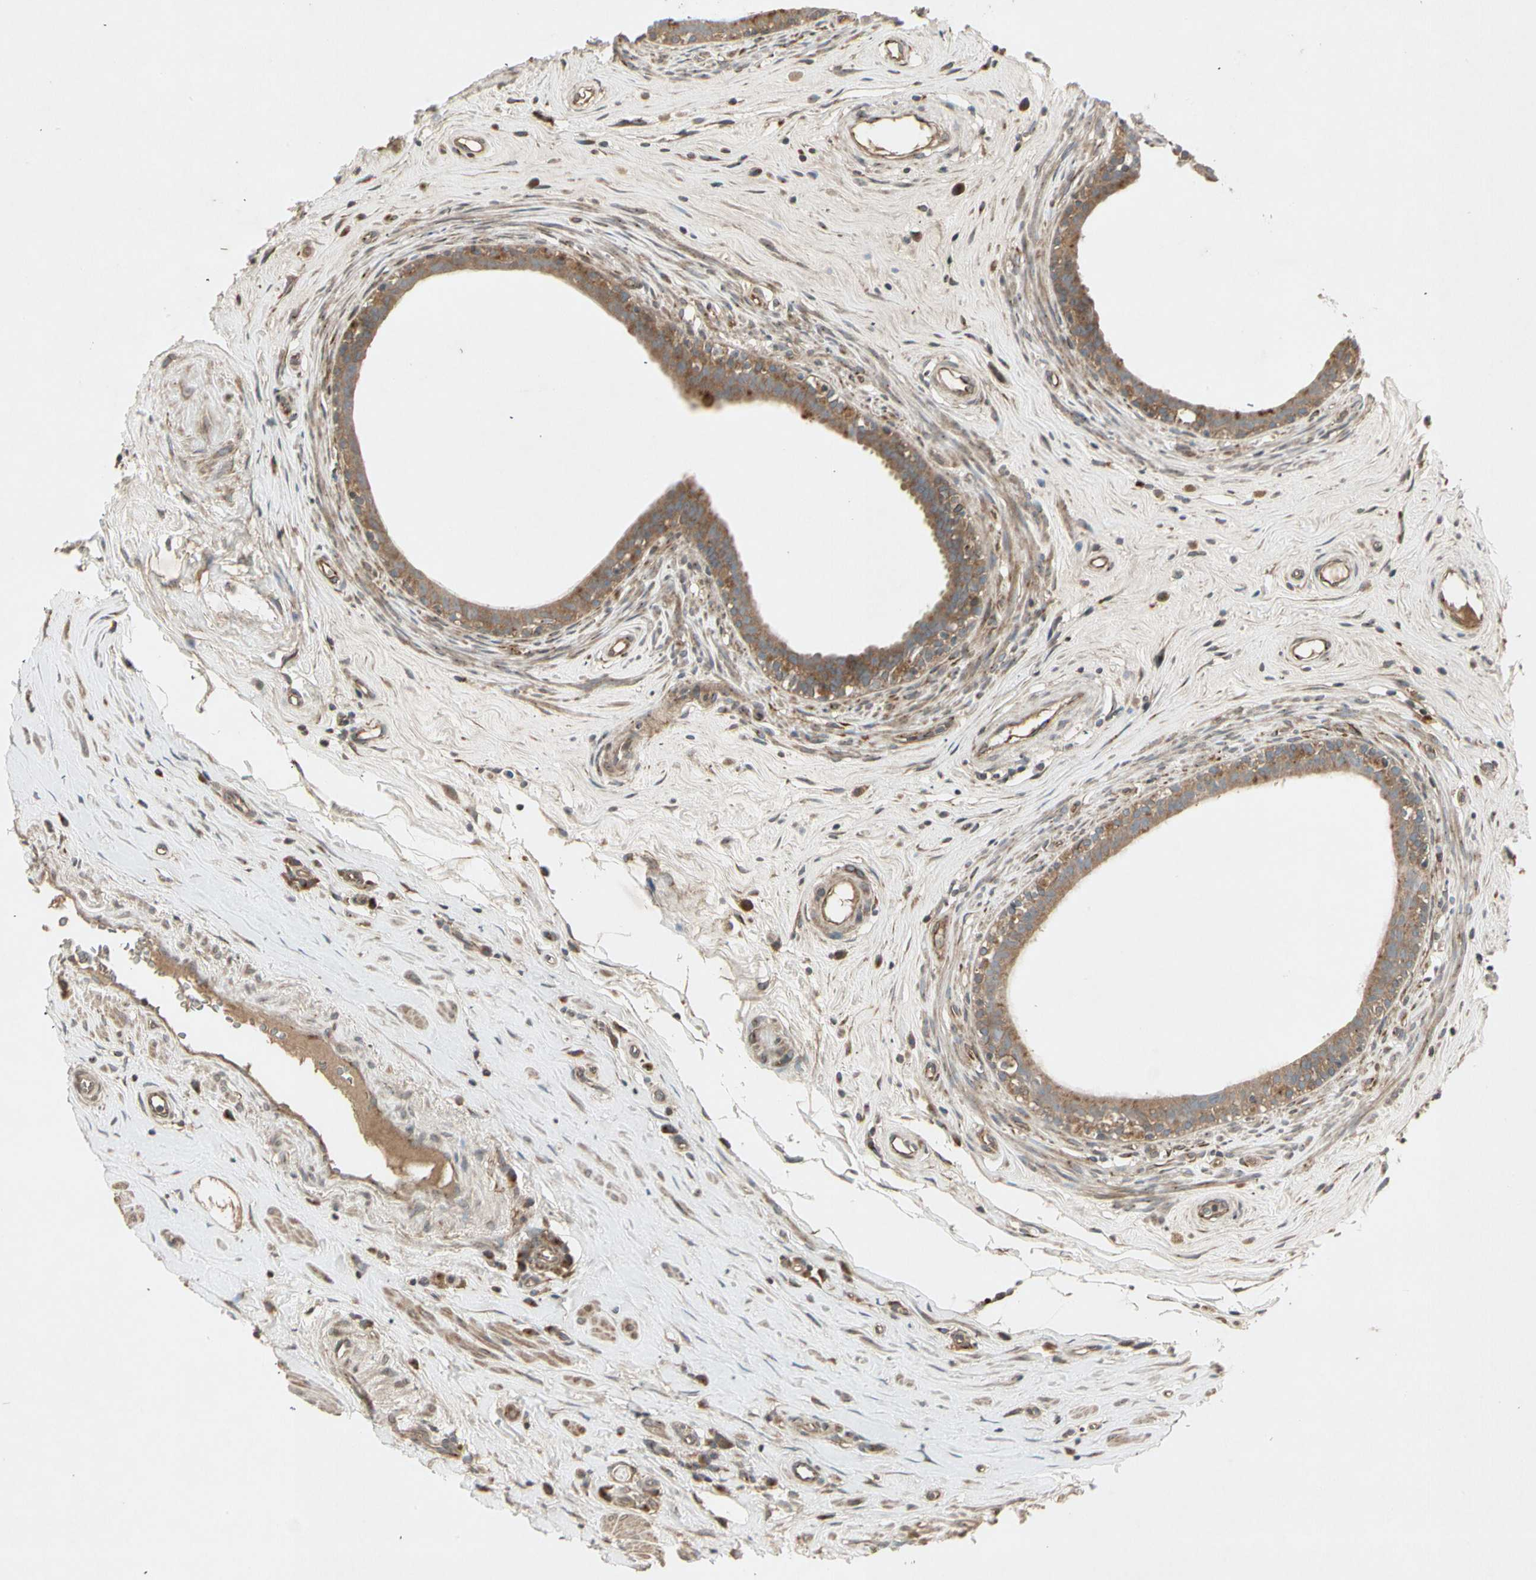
{"staining": {"intensity": "moderate", "quantity": ">75%", "location": "cytoplasmic/membranous"}, "tissue": "epididymis", "cell_type": "Glandular cells", "image_type": "normal", "snomed": [{"axis": "morphology", "description": "Normal tissue, NOS"}, {"axis": "morphology", "description": "Inflammation, NOS"}, {"axis": "topography", "description": "Epididymis"}], "caption": "This is a photomicrograph of immunohistochemistry (IHC) staining of benign epididymis, which shows moderate positivity in the cytoplasmic/membranous of glandular cells.", "gene": "TEK", "patient": {"sex": "male", "age": 84}}